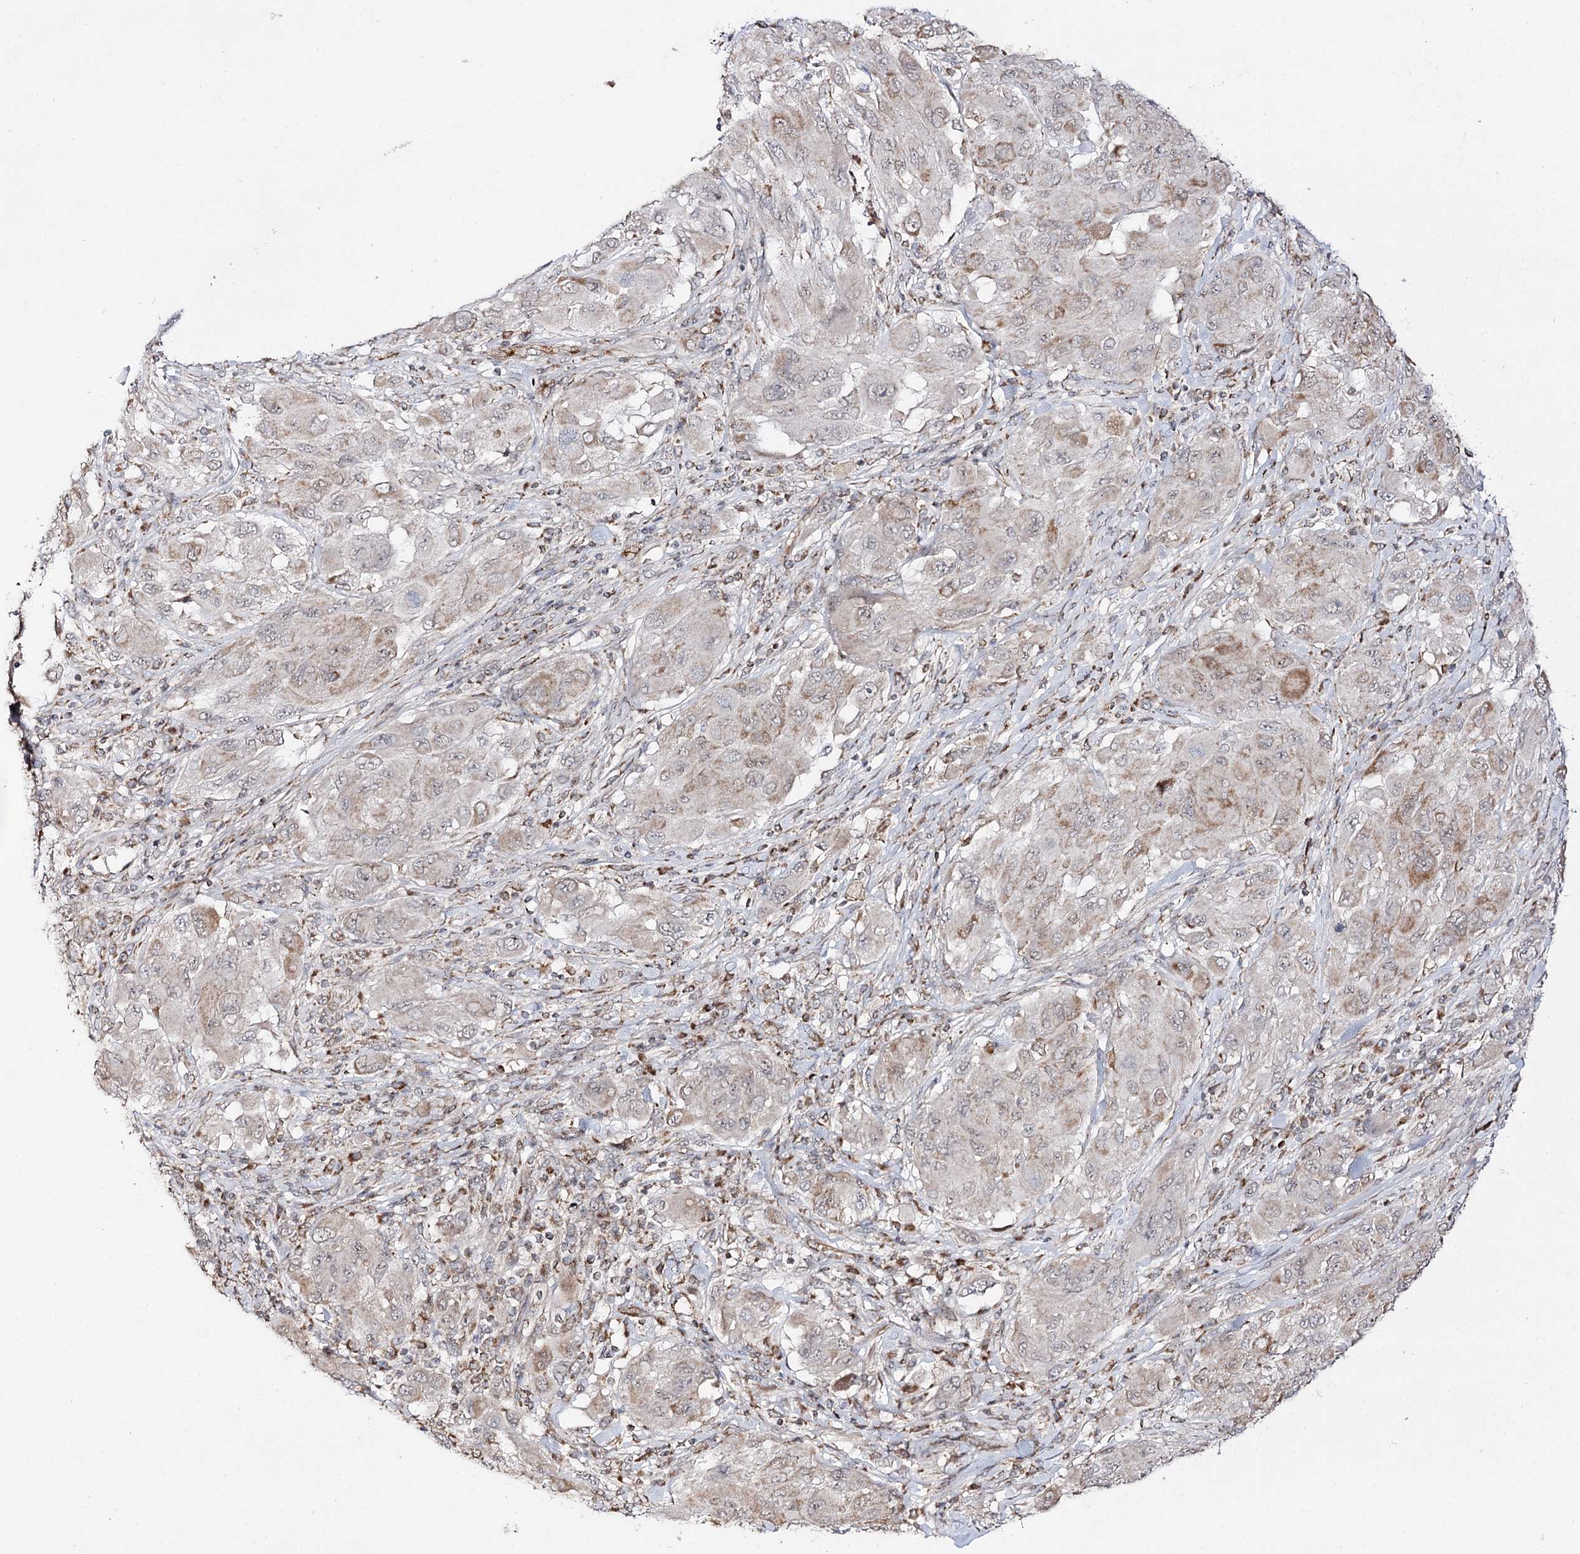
{"staining": {"intensity": "moderate", "quantity": "<25%", "location": "cytoplasmic/membranous"}, "tissue": "melanoma", "cell_type": "Tumor cells", "image_type": "cancer", "snomed": [{"axis": "morphology", "description": "Malignant melanoma, NOS"}, {"axis": "topography", "description": "Skin"}], "caption": "Immunohistochemistry of human malignant melanoma exhibits low levels of moderate cytoplasmic/membranous expression in about <25% of tumor cells.", "gene": "CBR4", "patient": {"sex": "female", "age": 91}}